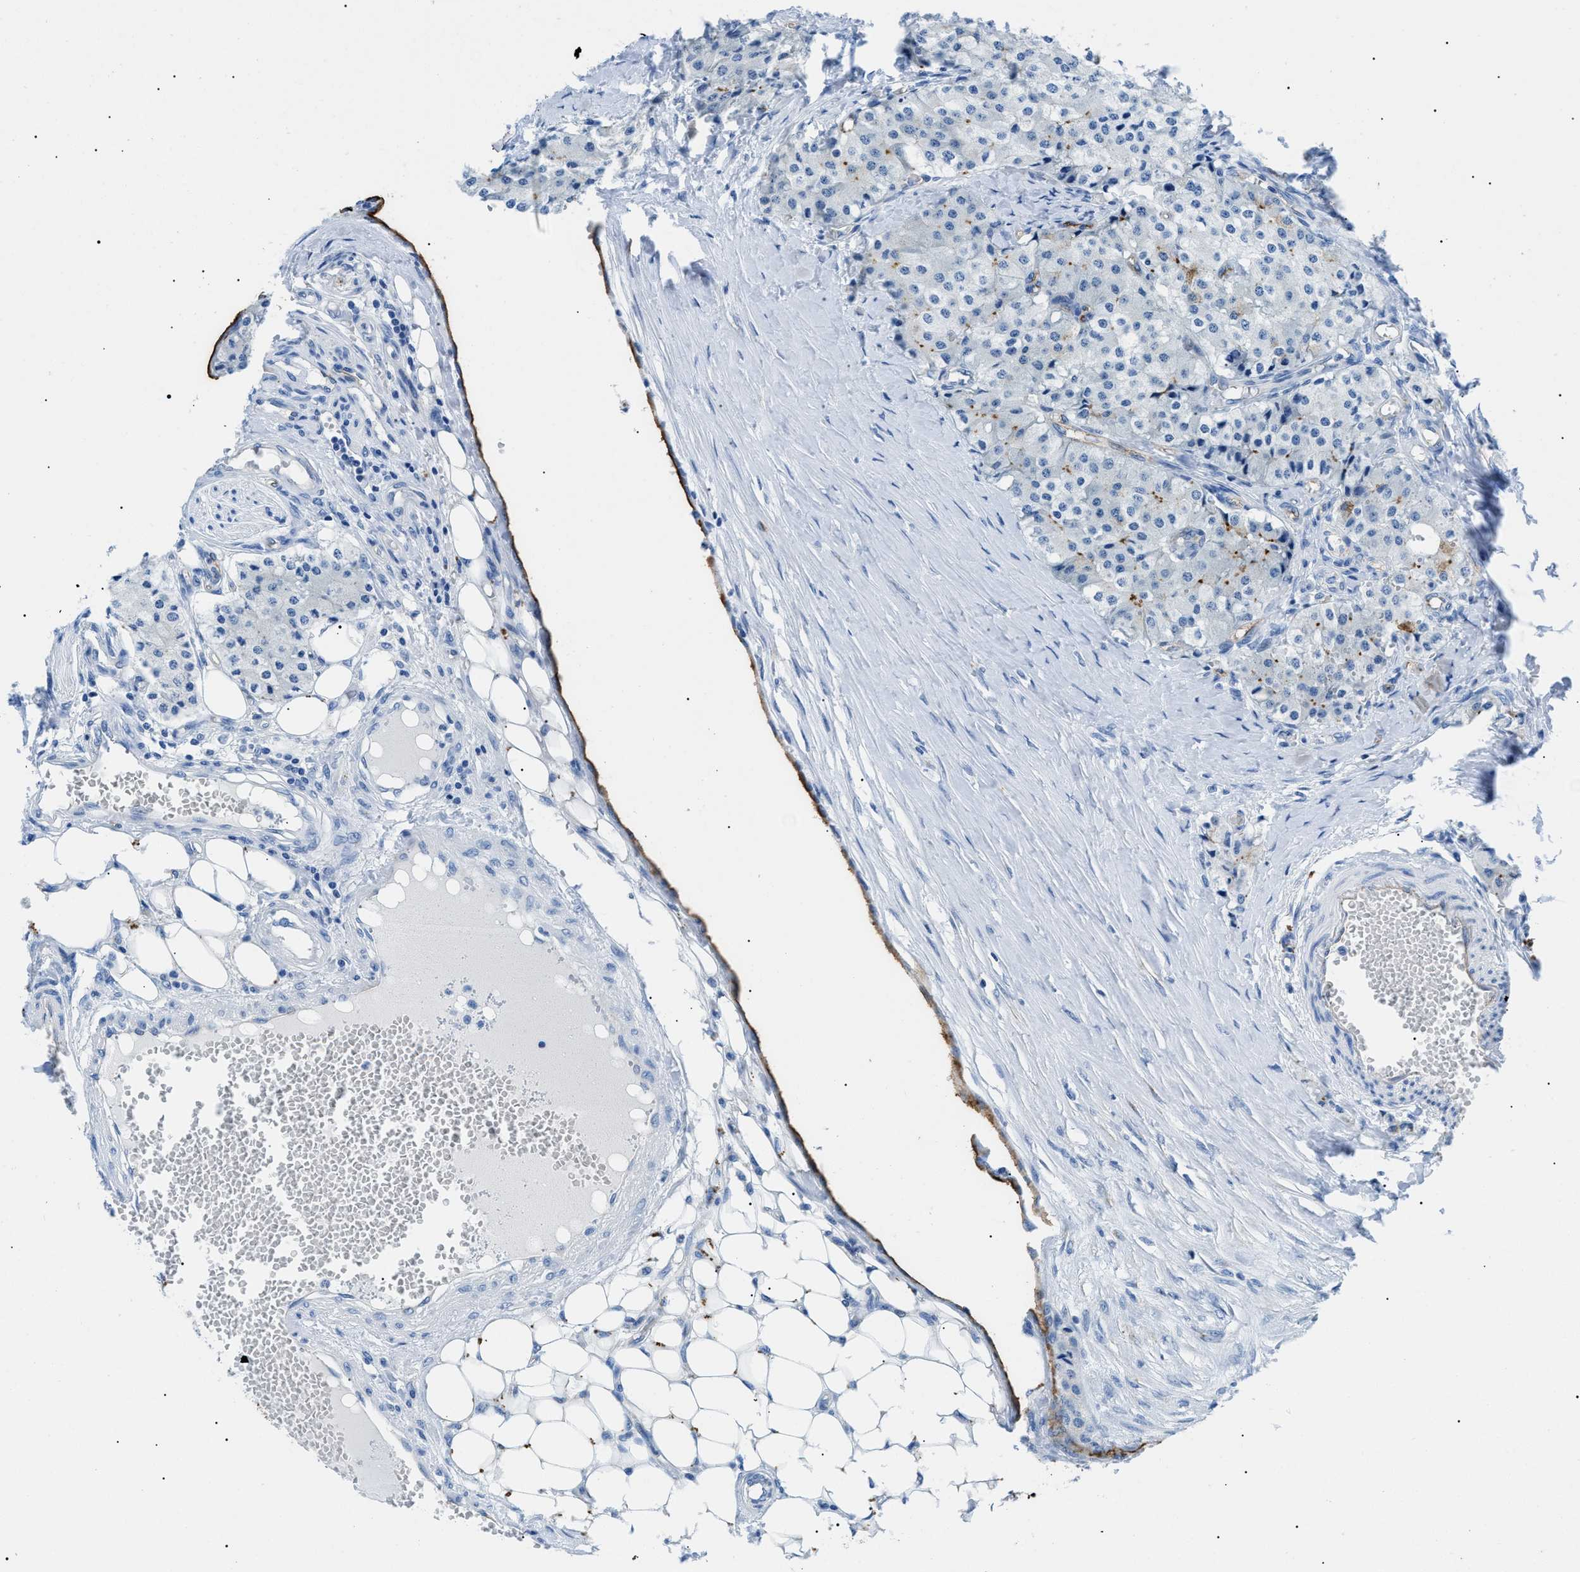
{"staining": {"intensity": "negative", "quantity": "none", "location": "none"}, "tissue": "carcinoid", "cell_type": "Tumor cells", "image_type": "cancer", "snomed": [{"axis": "morphology", "description": "Carcinoid, malignant, NOS"}, {"axis": "topography", "description": "Colon"}], "caption": "A histopathology image of carcinoid (malignant) stained for a protein demonstrates no brown staining in tumor cells.", "gene": "PODXL", "patient": {"sex": "female", "age": 52}}